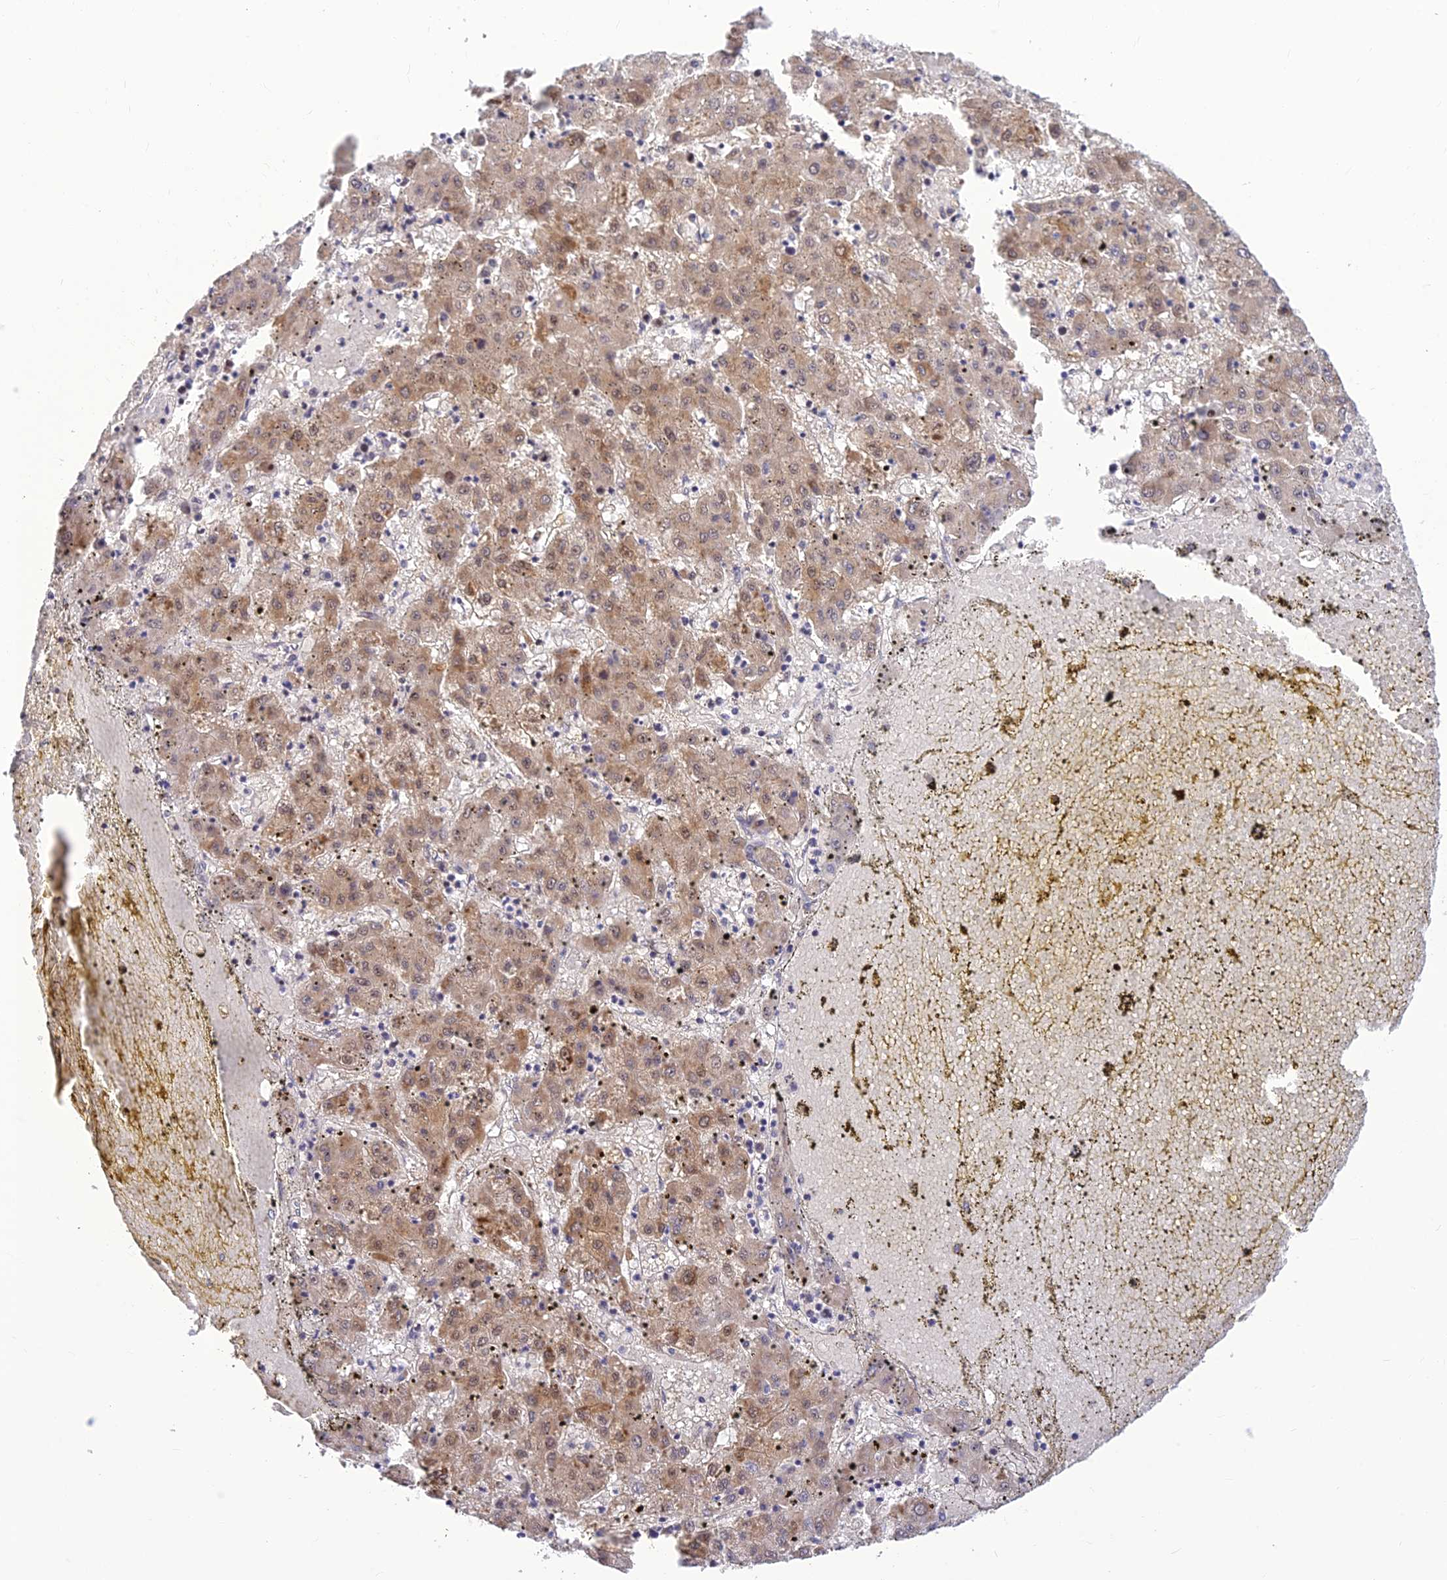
{"staining": {"intensity": "weak", "quantity": "25%-75%", "location": "cytoplasmic/membranous"}, "tissue": "liver cancer", "cell_type": "Tumor cells", "image_type": "cancer", "snomed": [{"axis": "morphology", "description": "Carcinoma, Hepatocellular, NOS"}, {"axis": "topography", "description": "Liver"}], "caption": "Hepatocellular carcinoma (liver) tissue exhibits weak cytoplasmic/membranous positivity in approximately 25%-75% of tumor cells", "gene": "ASPDH", "patient": {"sex": "male", "age": 72}}